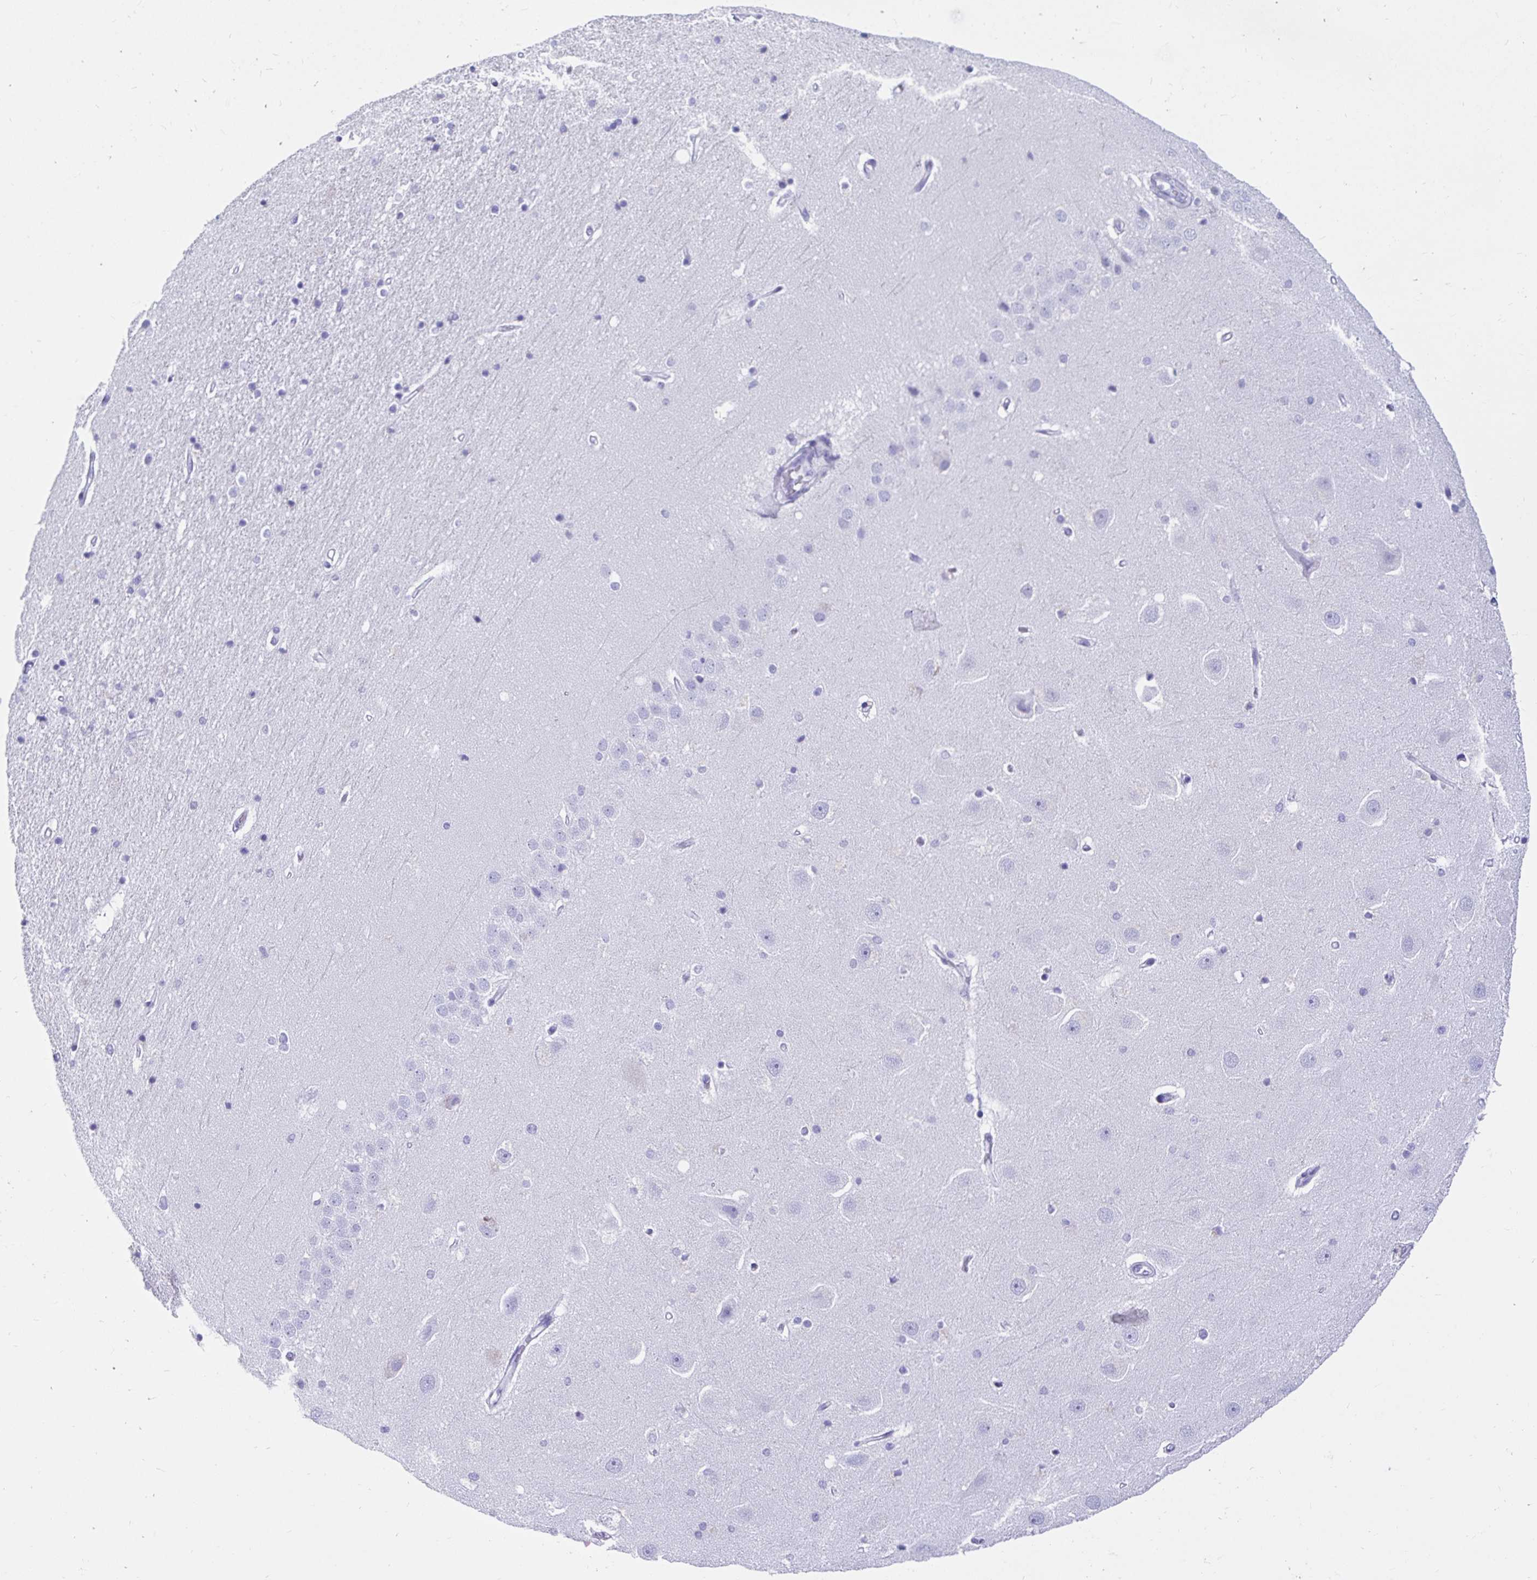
{"staining": {"intensity": "negative", "quantity": "none", "location": "none"}, "tissue": "hippocampus", "cell_type": "Glial cells", "image_type": "normal", "snomed": [{"axis": "morphology", "description": "Normal tissue, NOS"}, {"axis": "topography", "description": "Hippocampus"}], "caption": "Immunohistochemical staining of normal human hippocampus reveals no significant positivity in glial cells. (IHC, brightfield microscopy, high magnification).", "gene": "ZPBP2", "patient": {"sex": "male", "age": 63}}